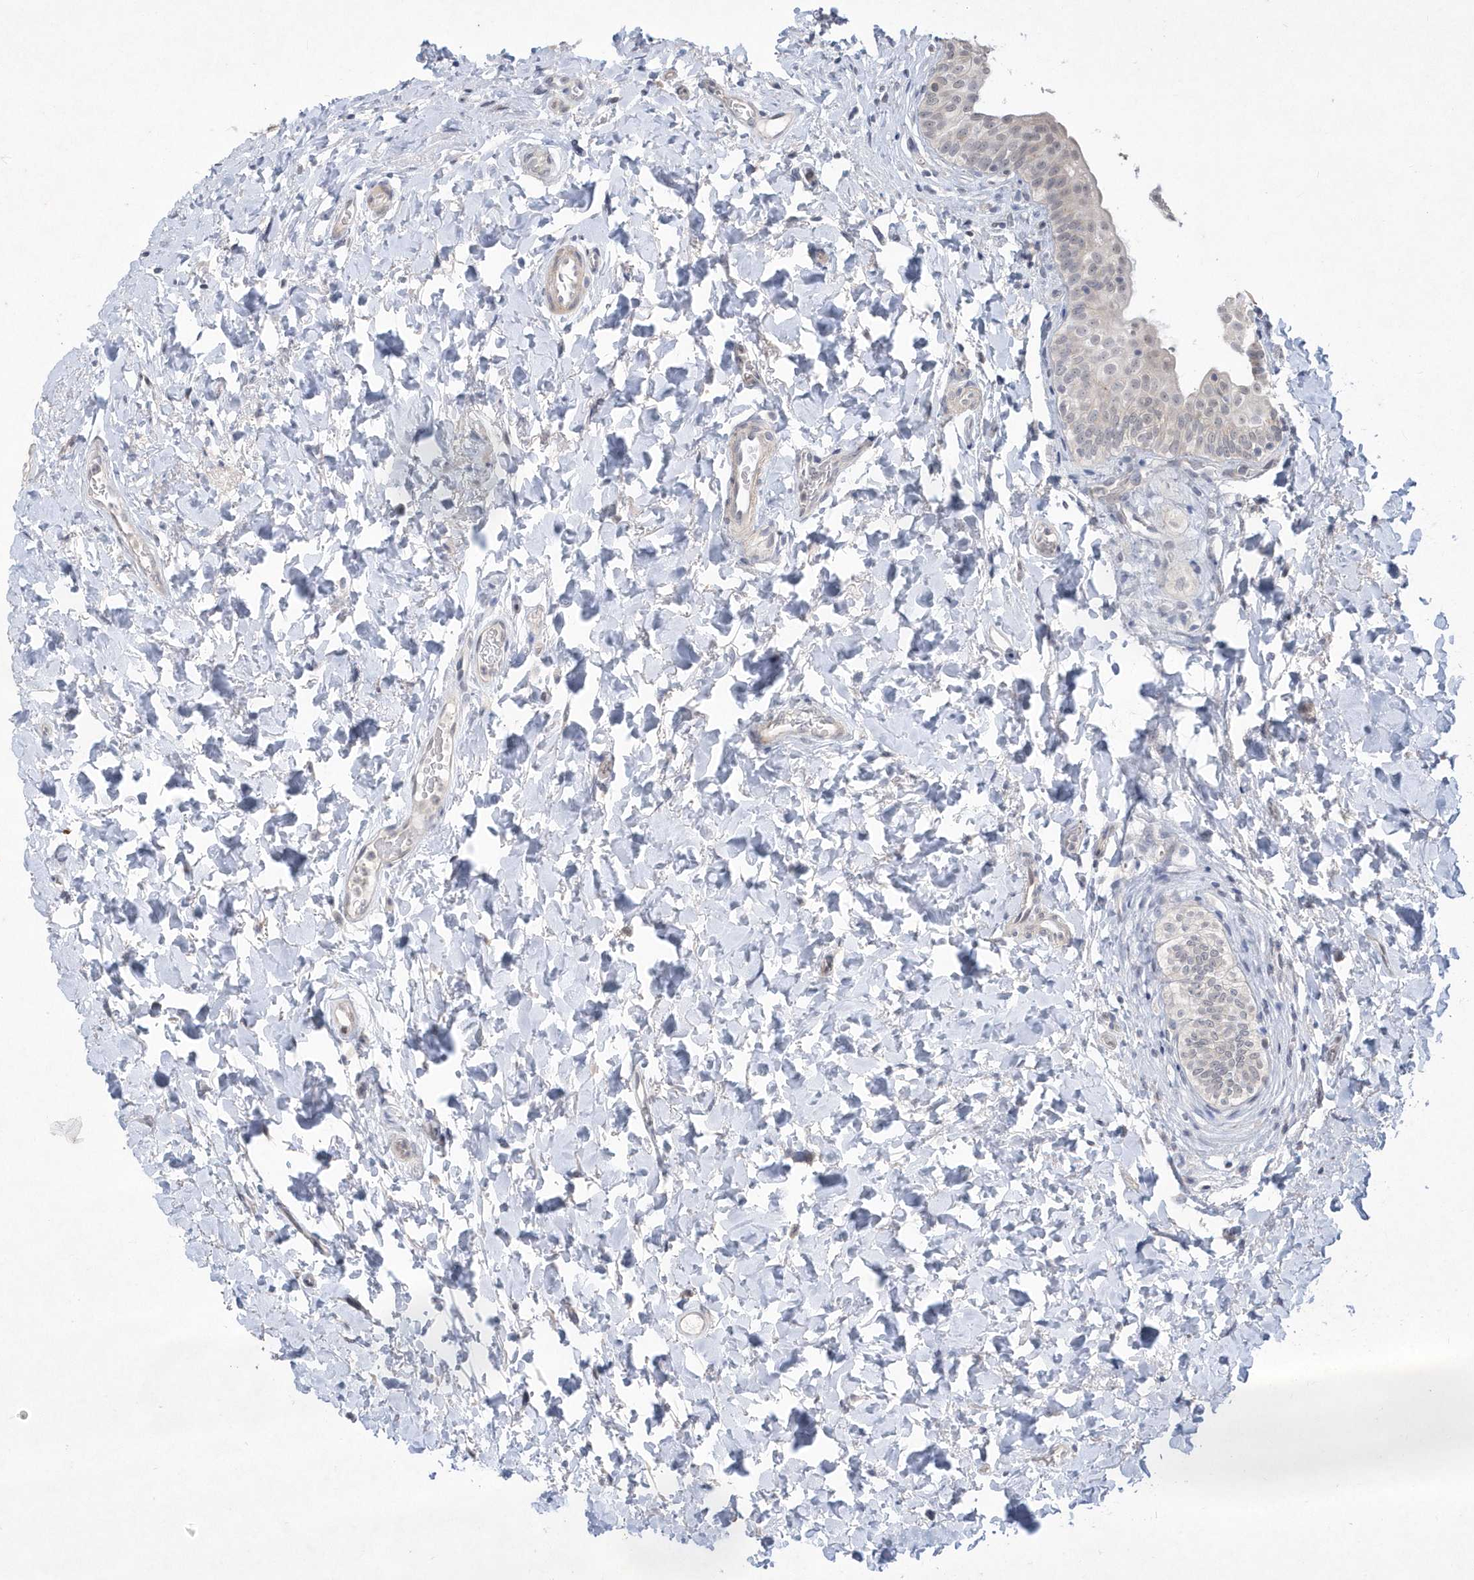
{"staining": {"intensity": "weak", "quantity": "<25%", "location": "nuclear"}, "tissue": "urinary bladder", "cell_type": "Urothelial cells", "image_type": "normal", "snomed": [{"axis": "morphology", "description": "Normal tissue, NOS"}, {"axis": "topography", "description": "Urinary bladder"}], "caption": "The immunohistochemistry image has no significant positivity in urothelial cells of urinary bladder. (Stains: DAB (3,3'-diaminobenzidine) IHC with hematoxylin counter stain, Microscopy: brightfield microscopy at high magnification).", "gene": "TSPEAR", "patient": {"sex": "male", "age": 83}}